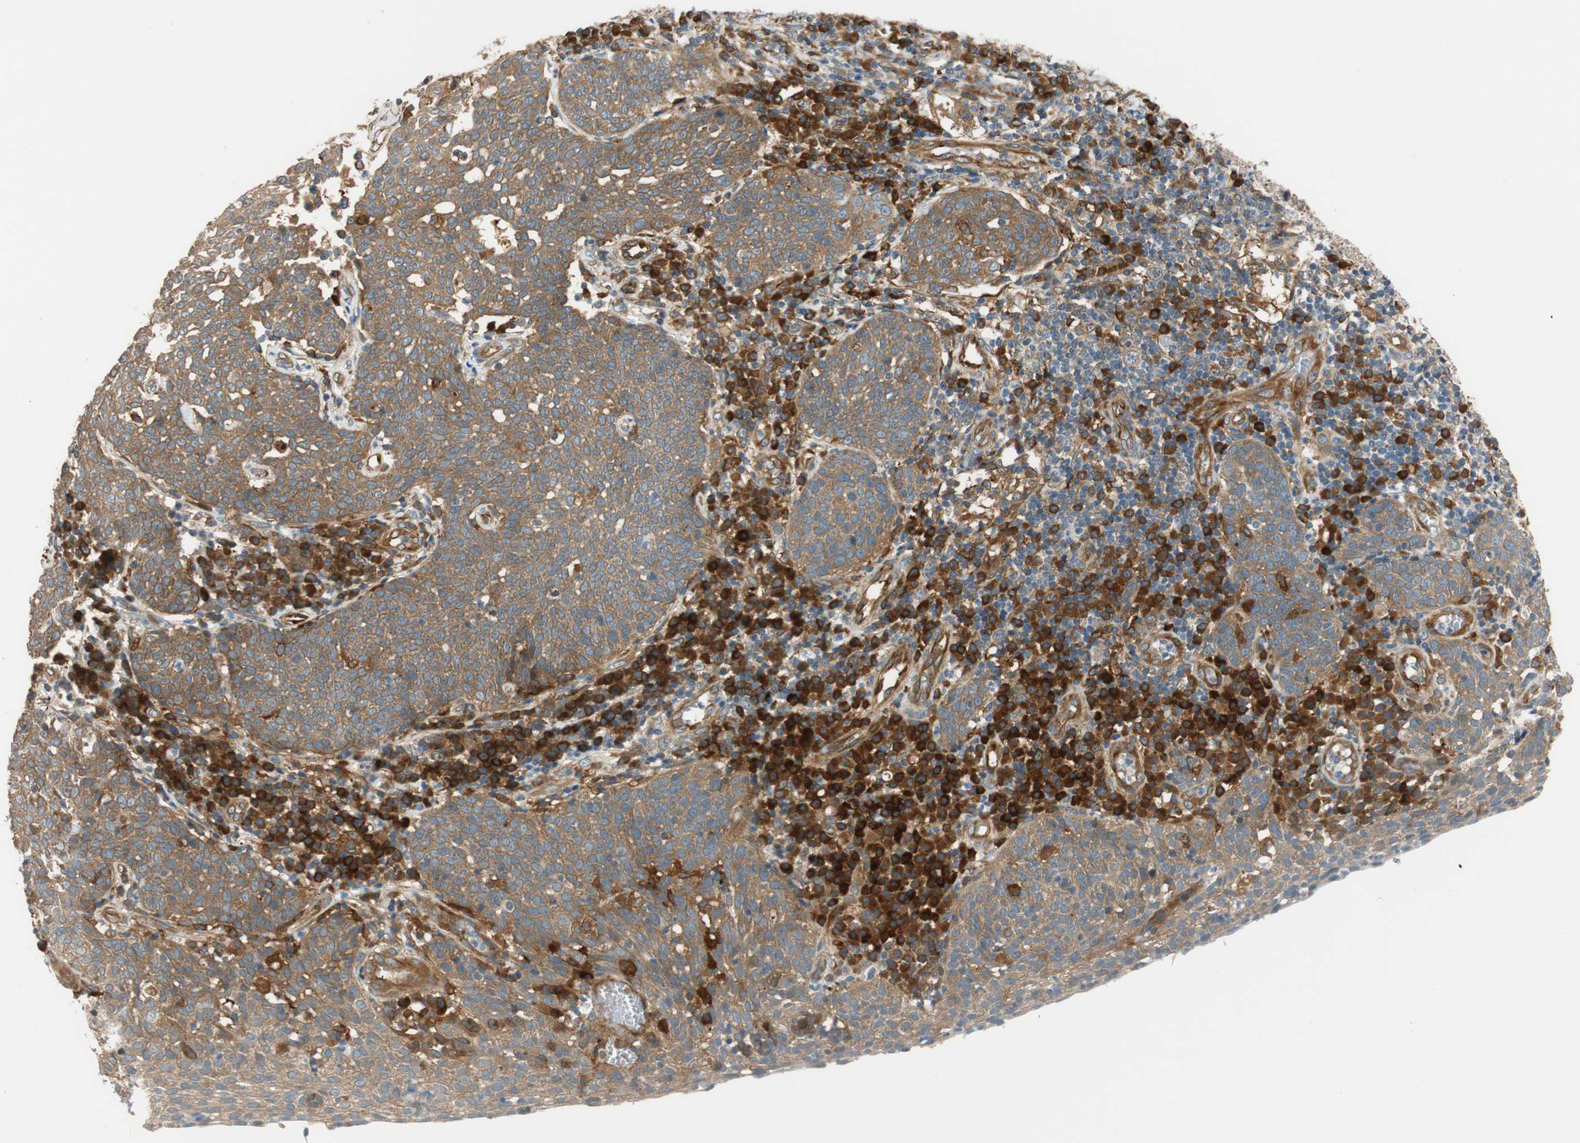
{"staining": {"intensity": "moderate", "quantity": ">75%", "location": "cytoplasmic/membranous"}, "tissue": "cervical cancer", "cell_type": "Tumor cells", "image_type": "cancer", "snomed": [{"axis": "morphology", "description": "Squamous cell carcinoma, NOS"}, {"axis": "topography", "description": "Cervix"}], "caption": "Protein expression by immunohistochemistry shows moderate cytoplasmic/membranous positivity in approximately >75% of tumor cells in squamous cell carcinoma (cervical). (IHC, brightfield microscopy, high magnification).", "gene": "PARP14", "patient": {"sex": "female", "age": 34}}